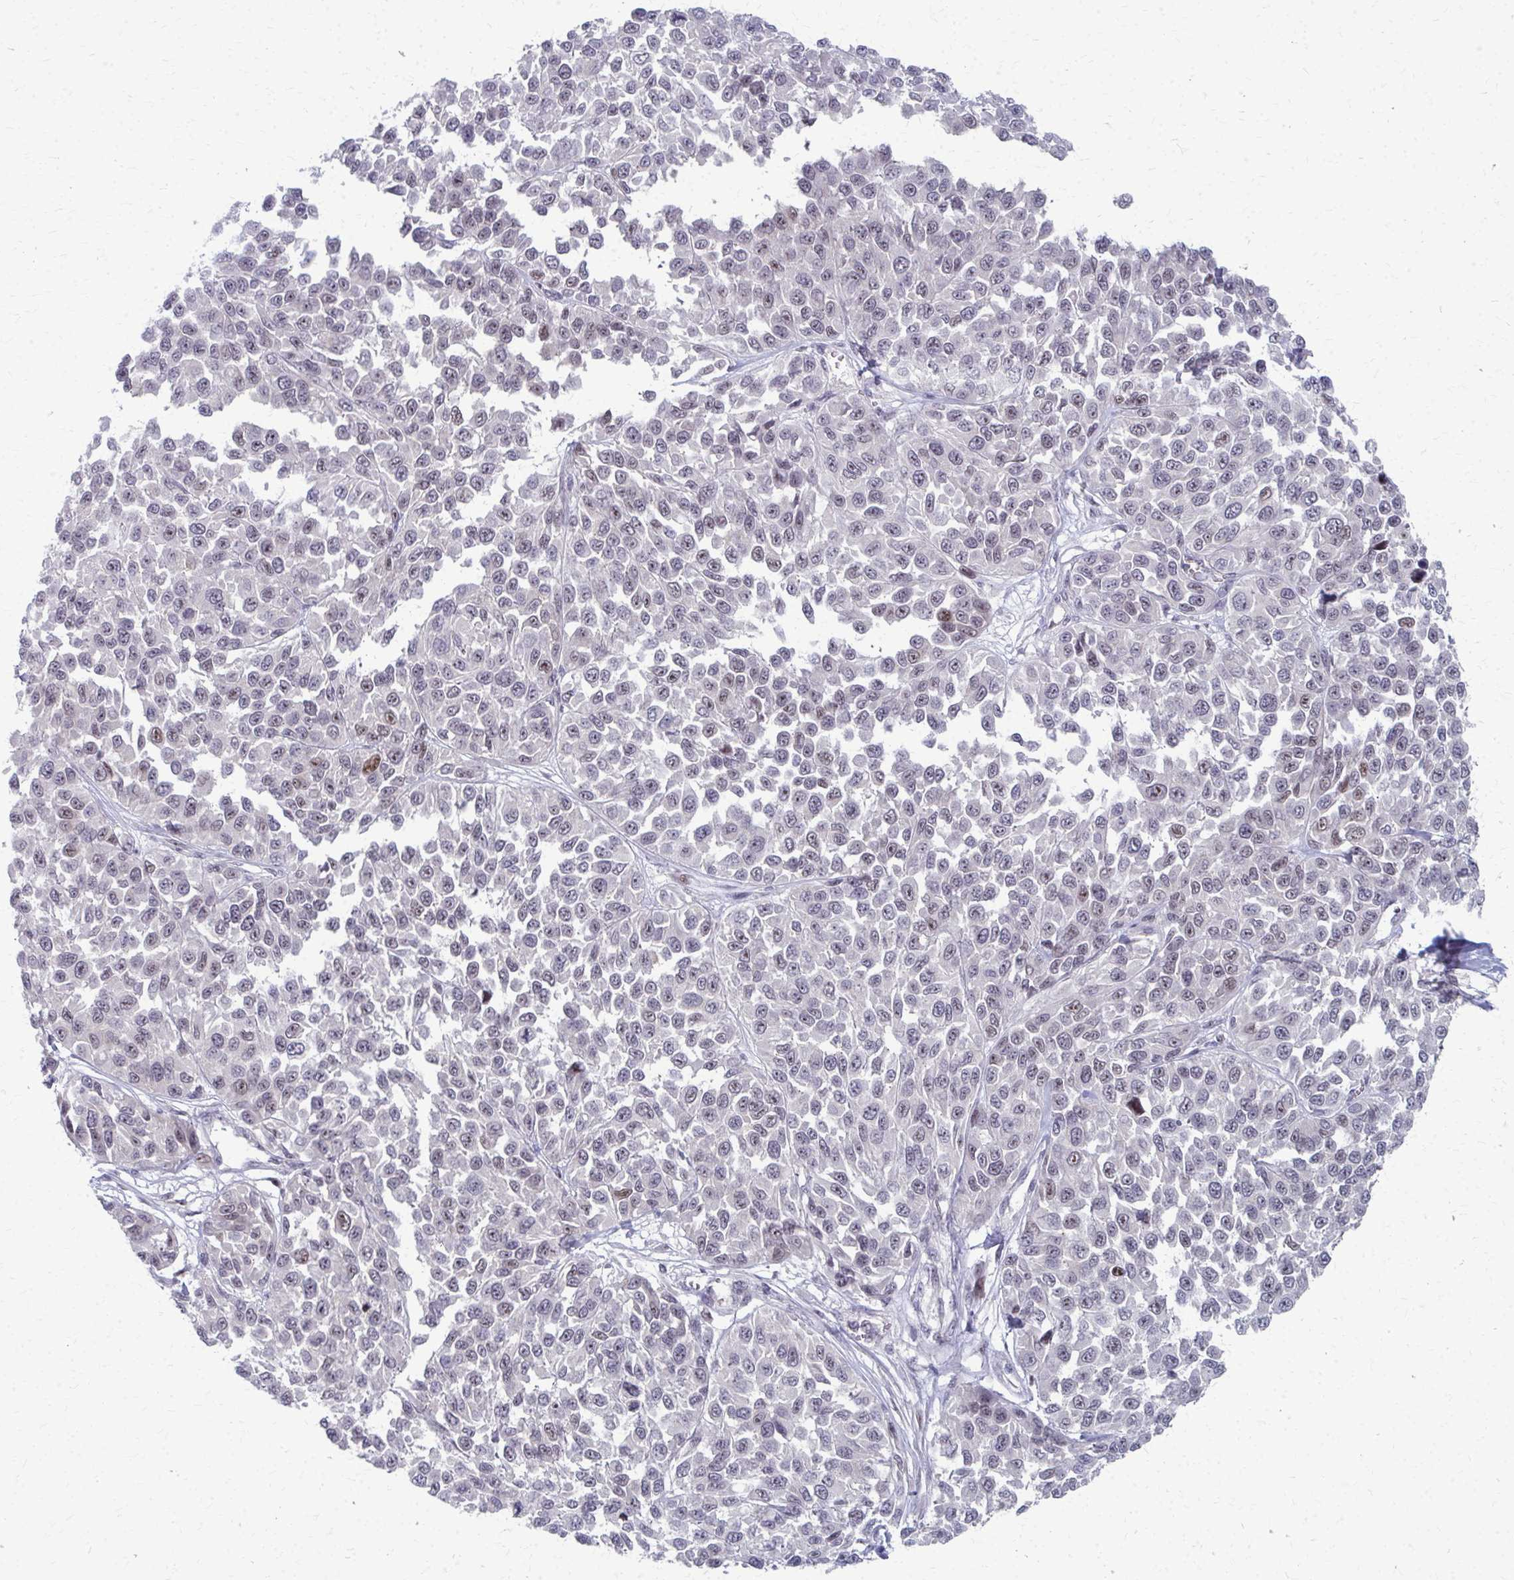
{"staining": {"intensity": "weak", "quantity": "<25%", "location": "nuclear"}, "tissue": "melanoma", "cell_type": "Tumor cells", "image_type": "cancer", "snomed": [{"axis": "morphology", "description": "Malignant melanoma, NOS"}, {"axis": "topography", "description": "Skin"}], "caption": "Immunohistochemistry of human malignant melanoma reveals no expression in tumor cells. (DAB immunohistochemistry visualized using brightfield microscopy, high magnification).", "gene": "NUDT16", "patient": {"sex": "male", "age": 62}}